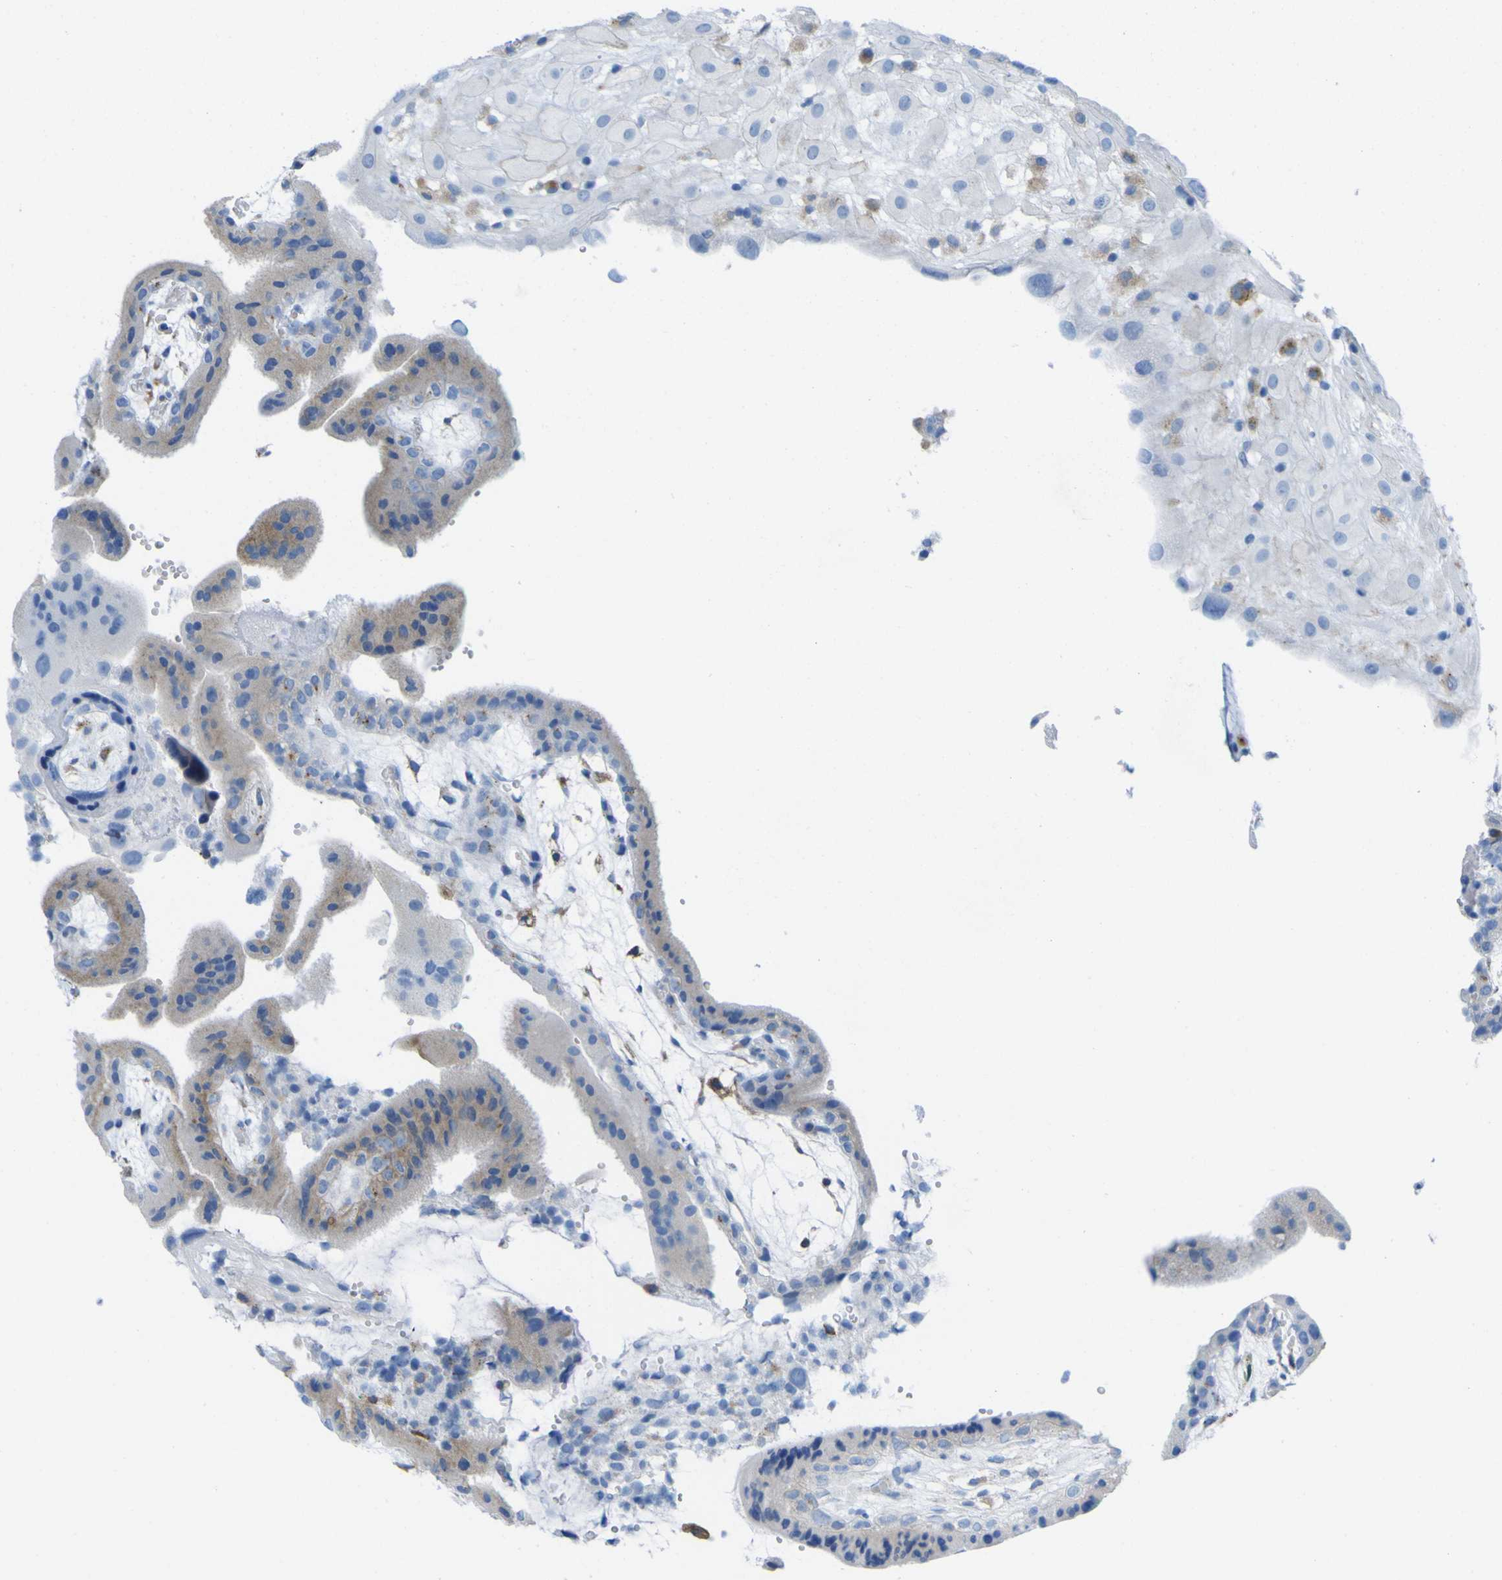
{"staining": {"intensity": "moderate", "quantity": "<25%", "location": "cytoplasmic/membranous"}, "tissue": "placenta", "cell_type": "Decidual cells", "image_type": "normal", "snomed": [{"axis": "morphology", "description": "Normal tissue, NOS"}, {"axis": "topography", "description": "Placenta"}], "caption": "A histopathology image of placenta stained for a protein displays moderate cytoplasmic/membranous brown staining in decidual cells. Immunohistochemistry stains the protein in brown and the nuclei are stained blue.", "gene": "PLD3", "patient": {"sex": "female", "age": 18}}